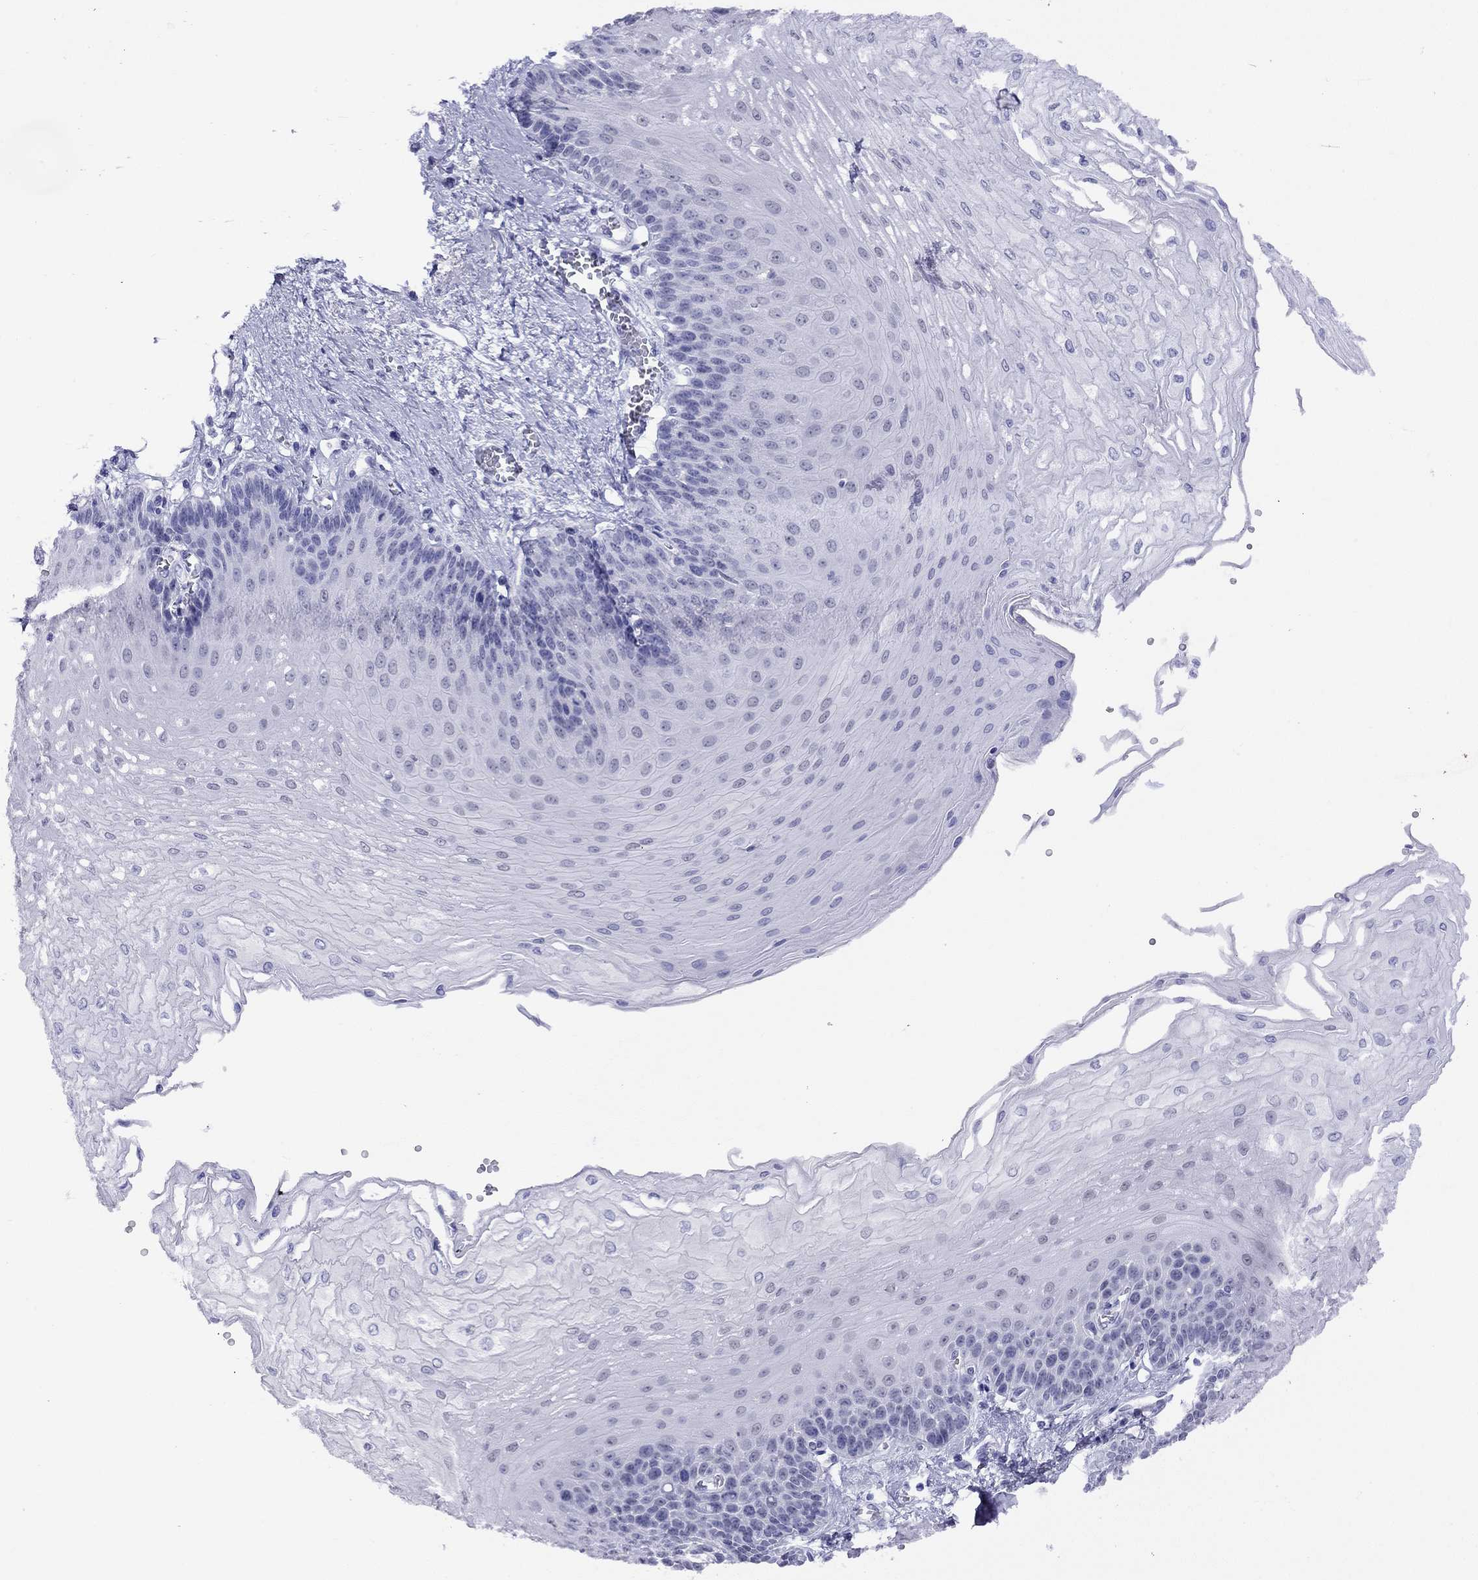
{"staining": {"intensity": "negative", "quantity": "none", "location": "none"}, "tissue": "esophagus", "cell_type": "Squamous epithelial cells", "image_type": "normal", "snomed": [{"axis": "morphology", "description": "Normal tissue, NOS"}, {"axis": "topography", "description": "Esophagus"}], "caption": "DAB (3,3'-diaminobenzidine) immunohistochemical staining of normal human esophagus displays no significant staining in squamous epithelial cells.", "gene": "SLC30A8", "patient": {"sex": "female", "age": 62}}